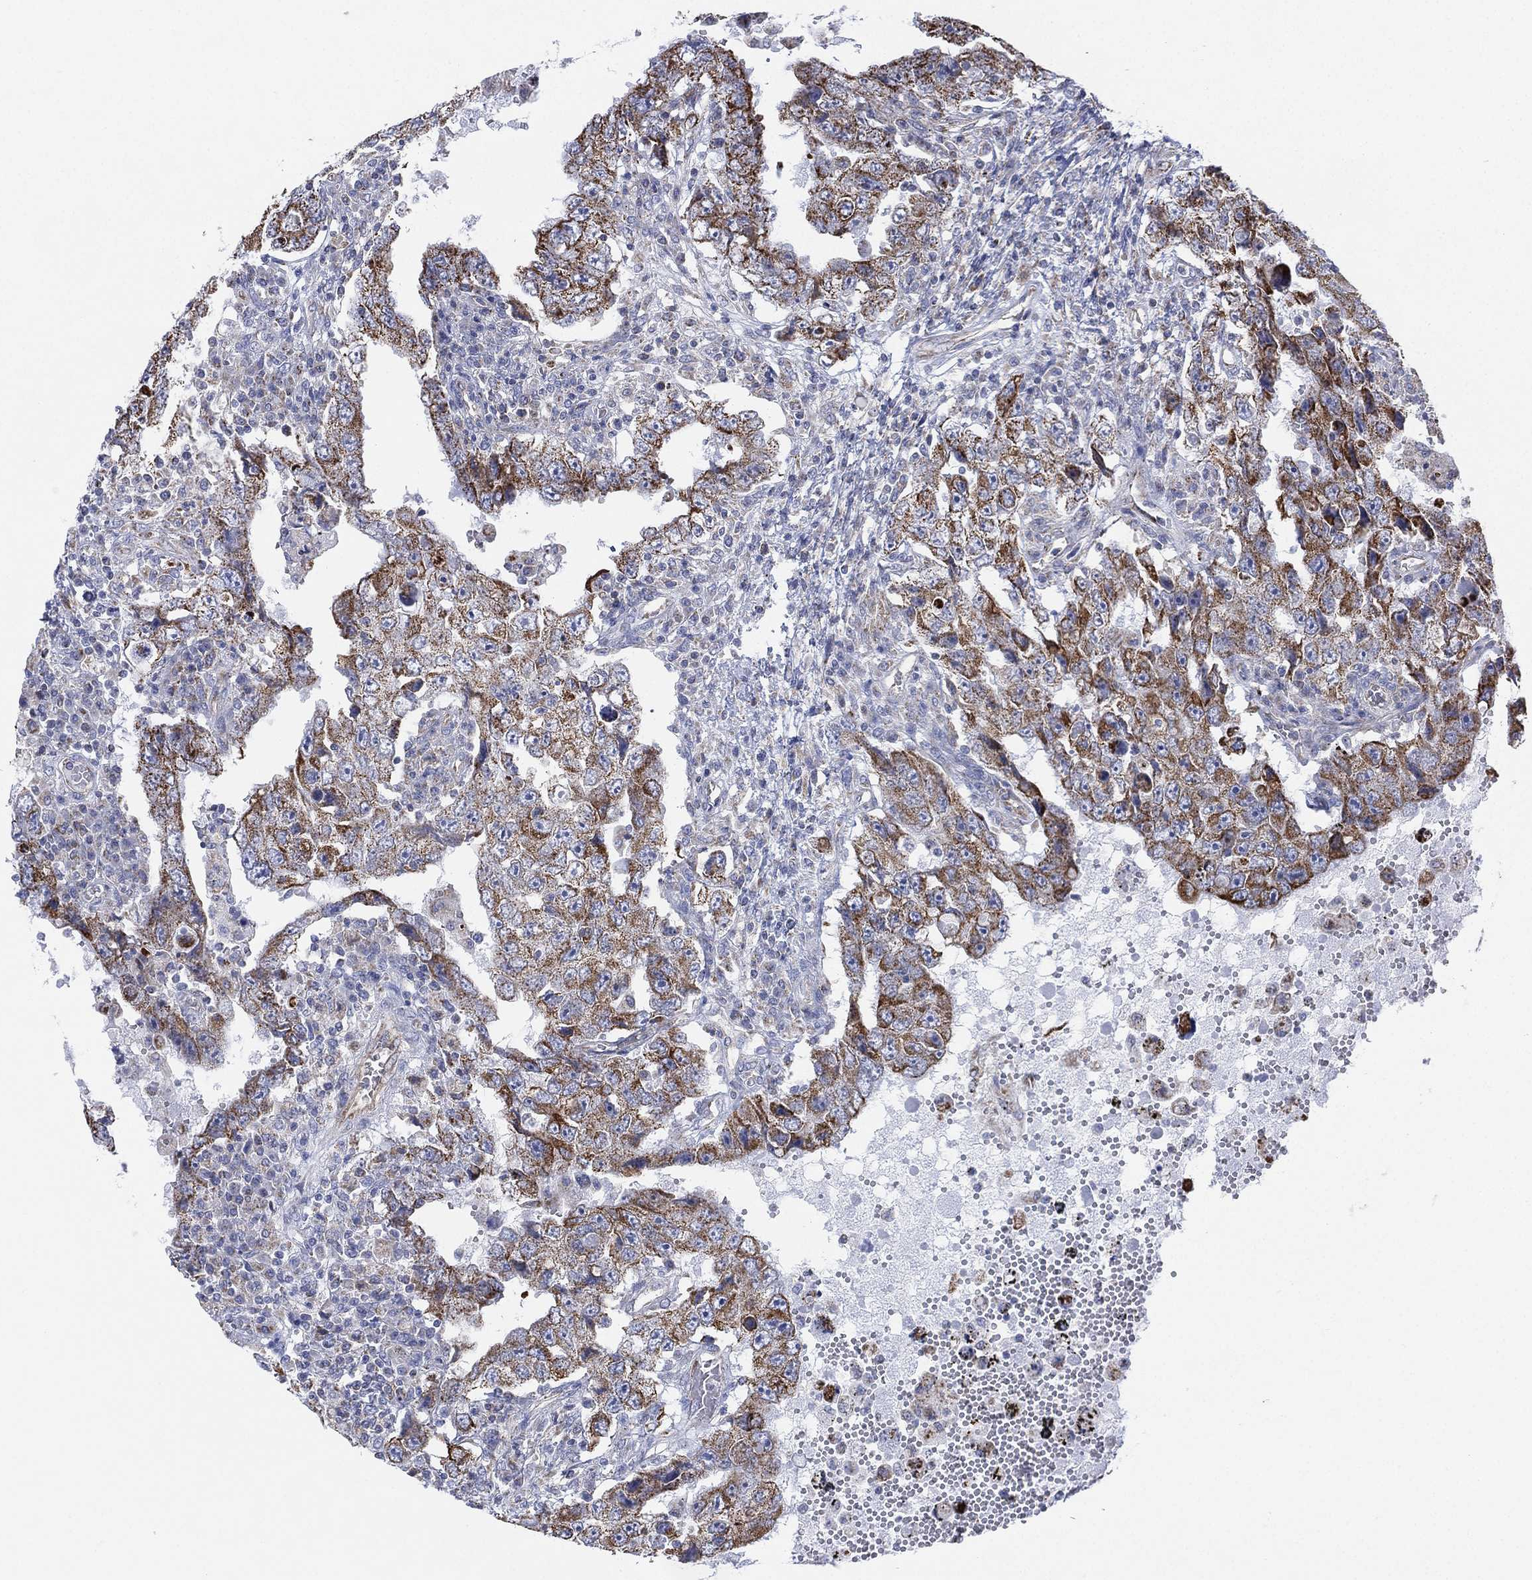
{"staining": {"intensity": "moderate", "quantity": ">75%", "location": "cytoplasmic/membranous"}, "tissue": "testis cancer", "cell_type": "Tumor cells", "image_type": "cancer", "snomed": [{"axis": "morphology", "description": "Carcinoma, Embryonal, NOS"}, {"axis": "topography", "description": "Testis"}], "caption": "Brown immunohistochemical staining in testis cancer shows moderate cytoplasmic/membranous expression in approximately >75% of tumor cells.", "gene": "INA", "patient": {"sex": "male", "age": 26}}